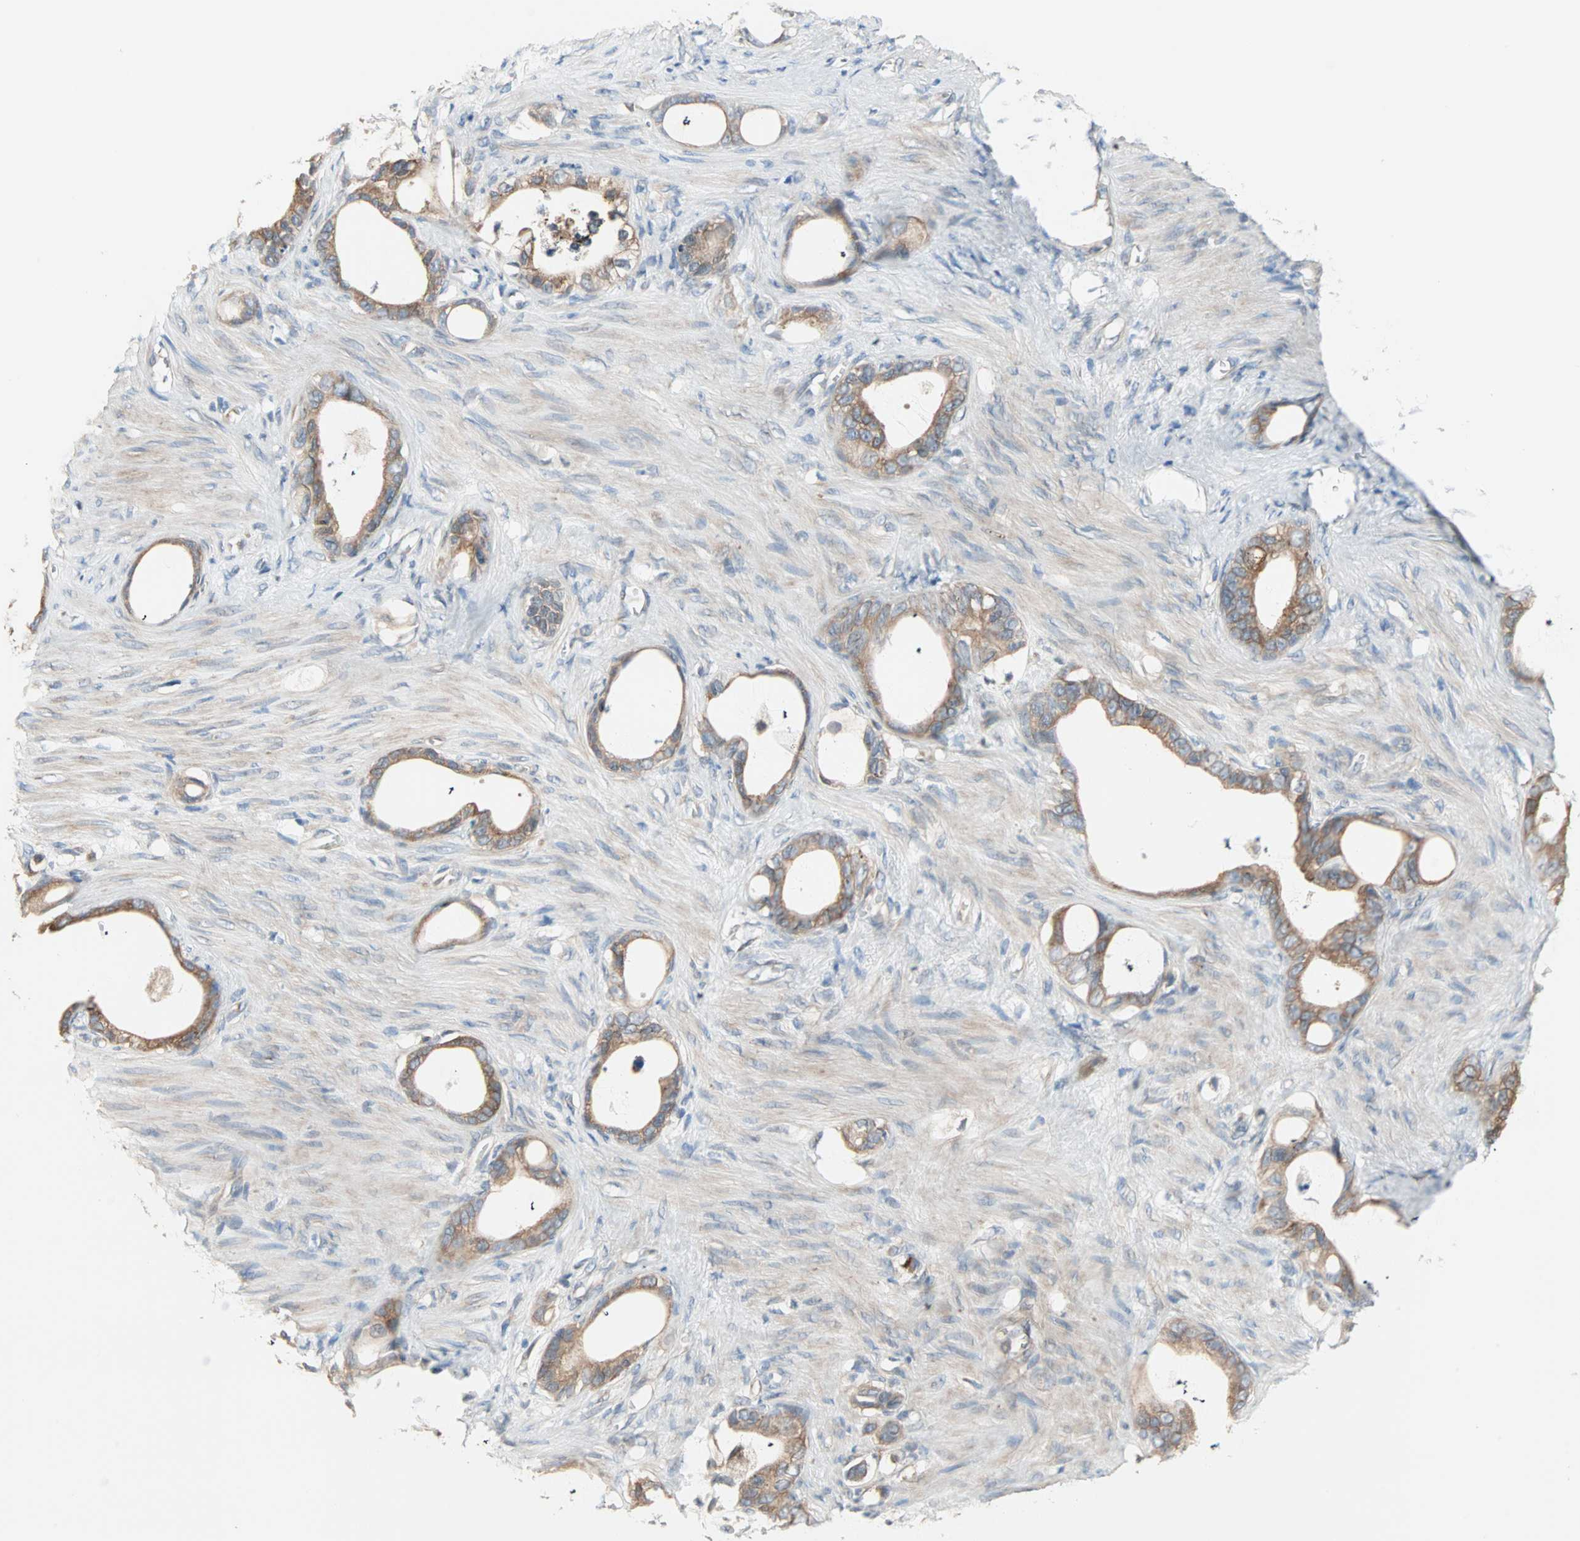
{"staining": {"intensity": "moderate", "quantity": ">75%", "location": "cytoplasmic/membranous"}, "tissue": "stomach cancer", "cell_type": "Tumor cells", "image_type": "cancer", "snomed": [{"axis": "morphology", "description": "Adenocarcinoma, NOS"}, {"axis": "topography", "description": "Stomach"}], "caption": "A medium amount of moderate cytoplasmic/membranous positivity is present in about >75% of tumor cells in adenocarcinoma (stomach) tissue. The staining was performed using DAB to visualize the protein expression in brown, while the nuclei were stained in blue with hematoxylin (Magnification: 20x).", "gene": "SAR1A", "patient": {"sex": "female", "age": 75}}